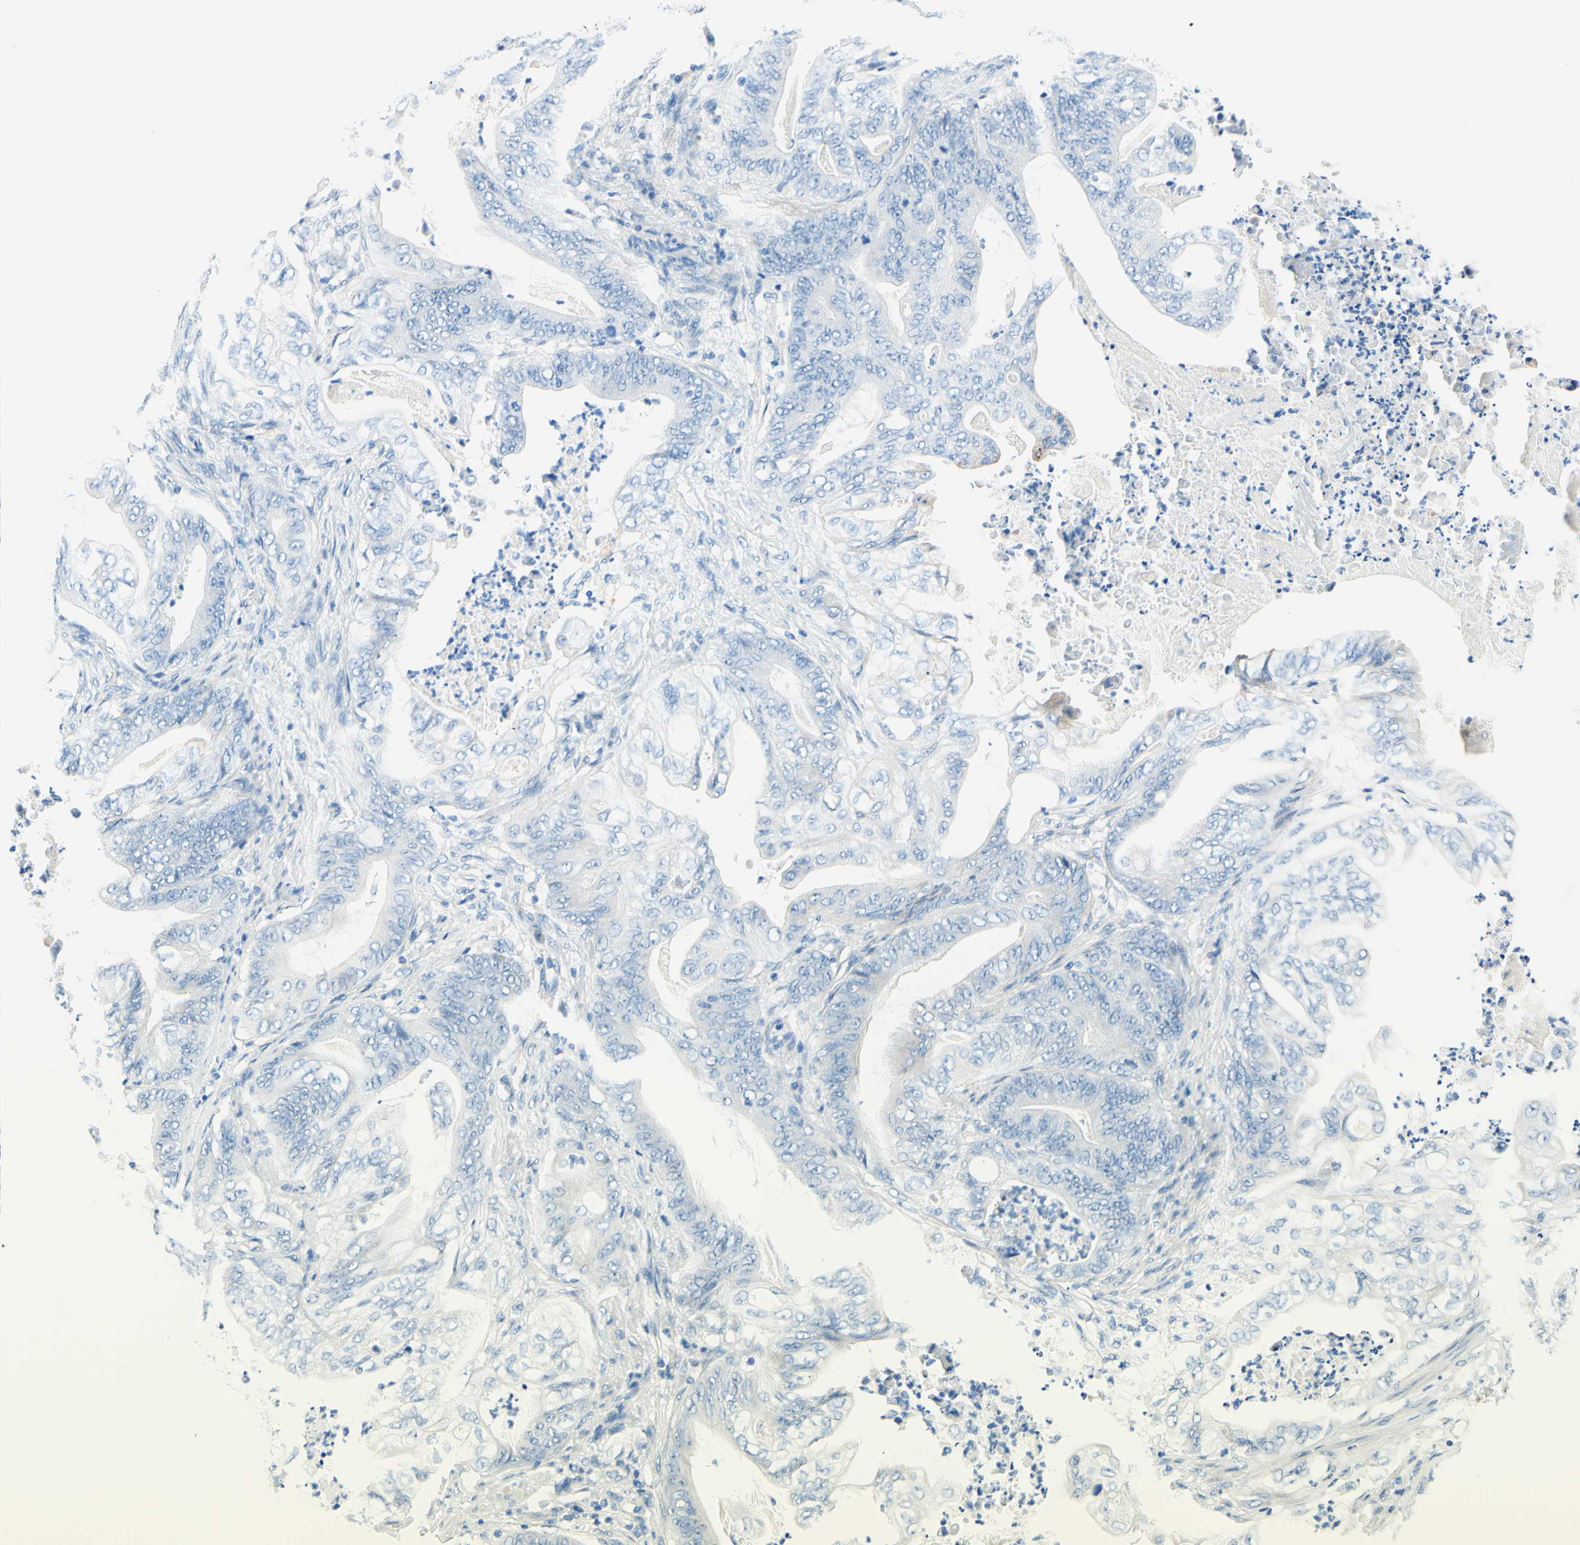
{"staining": {"intensity": "negative", "quantity": "none", "location": "none"}, "tissue": "stomach cancer", "cell_type": "Tumor cells", "image_type": "cancer", "snomed": [{"axis": "morphology", "description": "Adenocarcinoma, NOS"}, {"axis": "topography", "description": "Stomach"}], "caption": "Image shows no significant protein staining in tumor cells of adenocarcinoma (stomach).", "gene": "PASD1", "patient": {"sex": "female", "age": 73}}